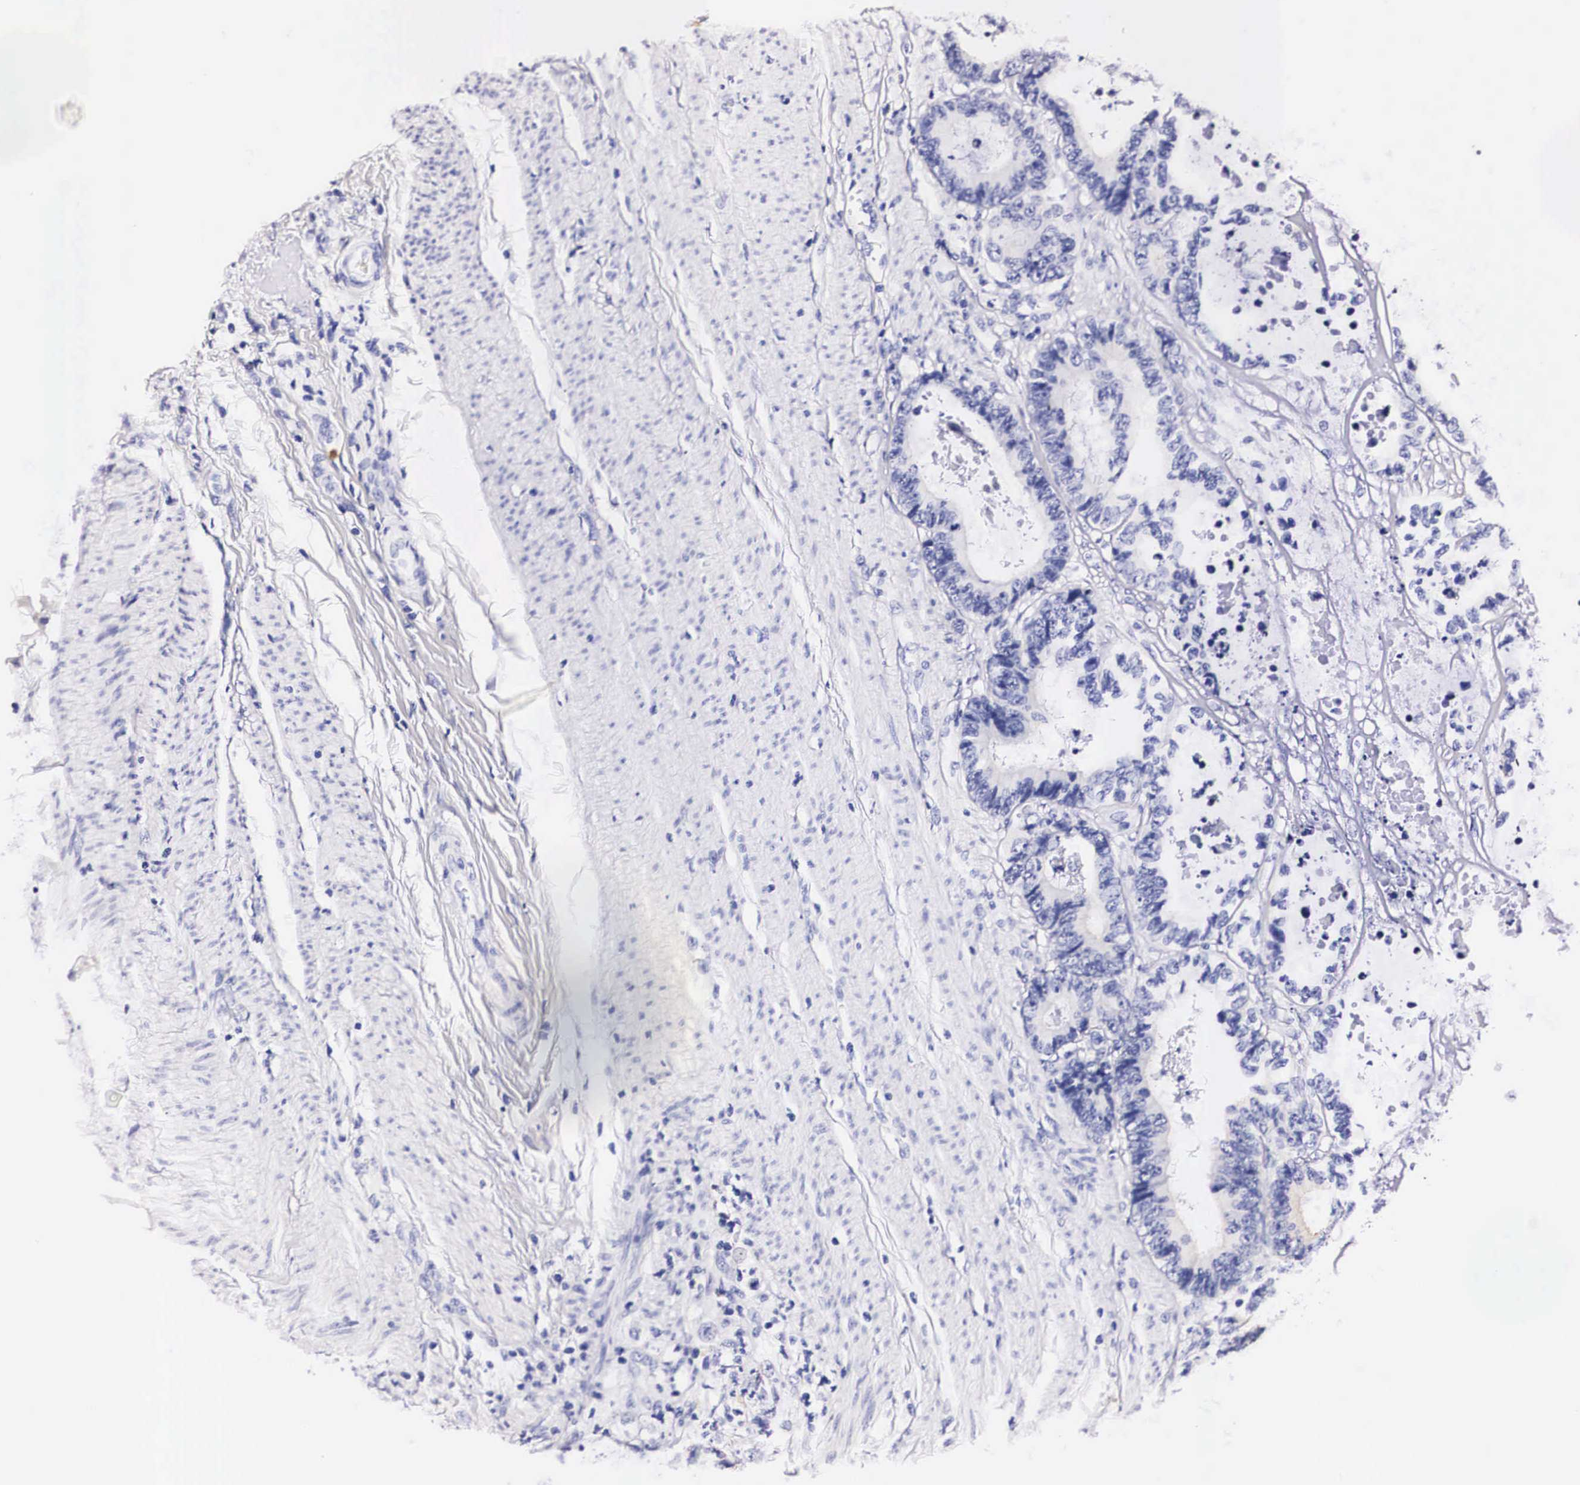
{"staining": {"intensity": "negative", "quantity": "none", "location": "none"}, "tissue": "colorectal cancer", "cell_type": "Tumor cells", "image_type": "cancer", "snomed": [{"axis": "morphology", "description": "Adenocarcinoma, NOS"}, {"axis": "topography", "description": "Rectum"}], "caption": "DAB immunohistochemical staining of adenocarcinoma (colorectal) displays no significant expression in tumor cells.", "gene": "PHETA2", "patient": {"sex": "female", "age": 98}}